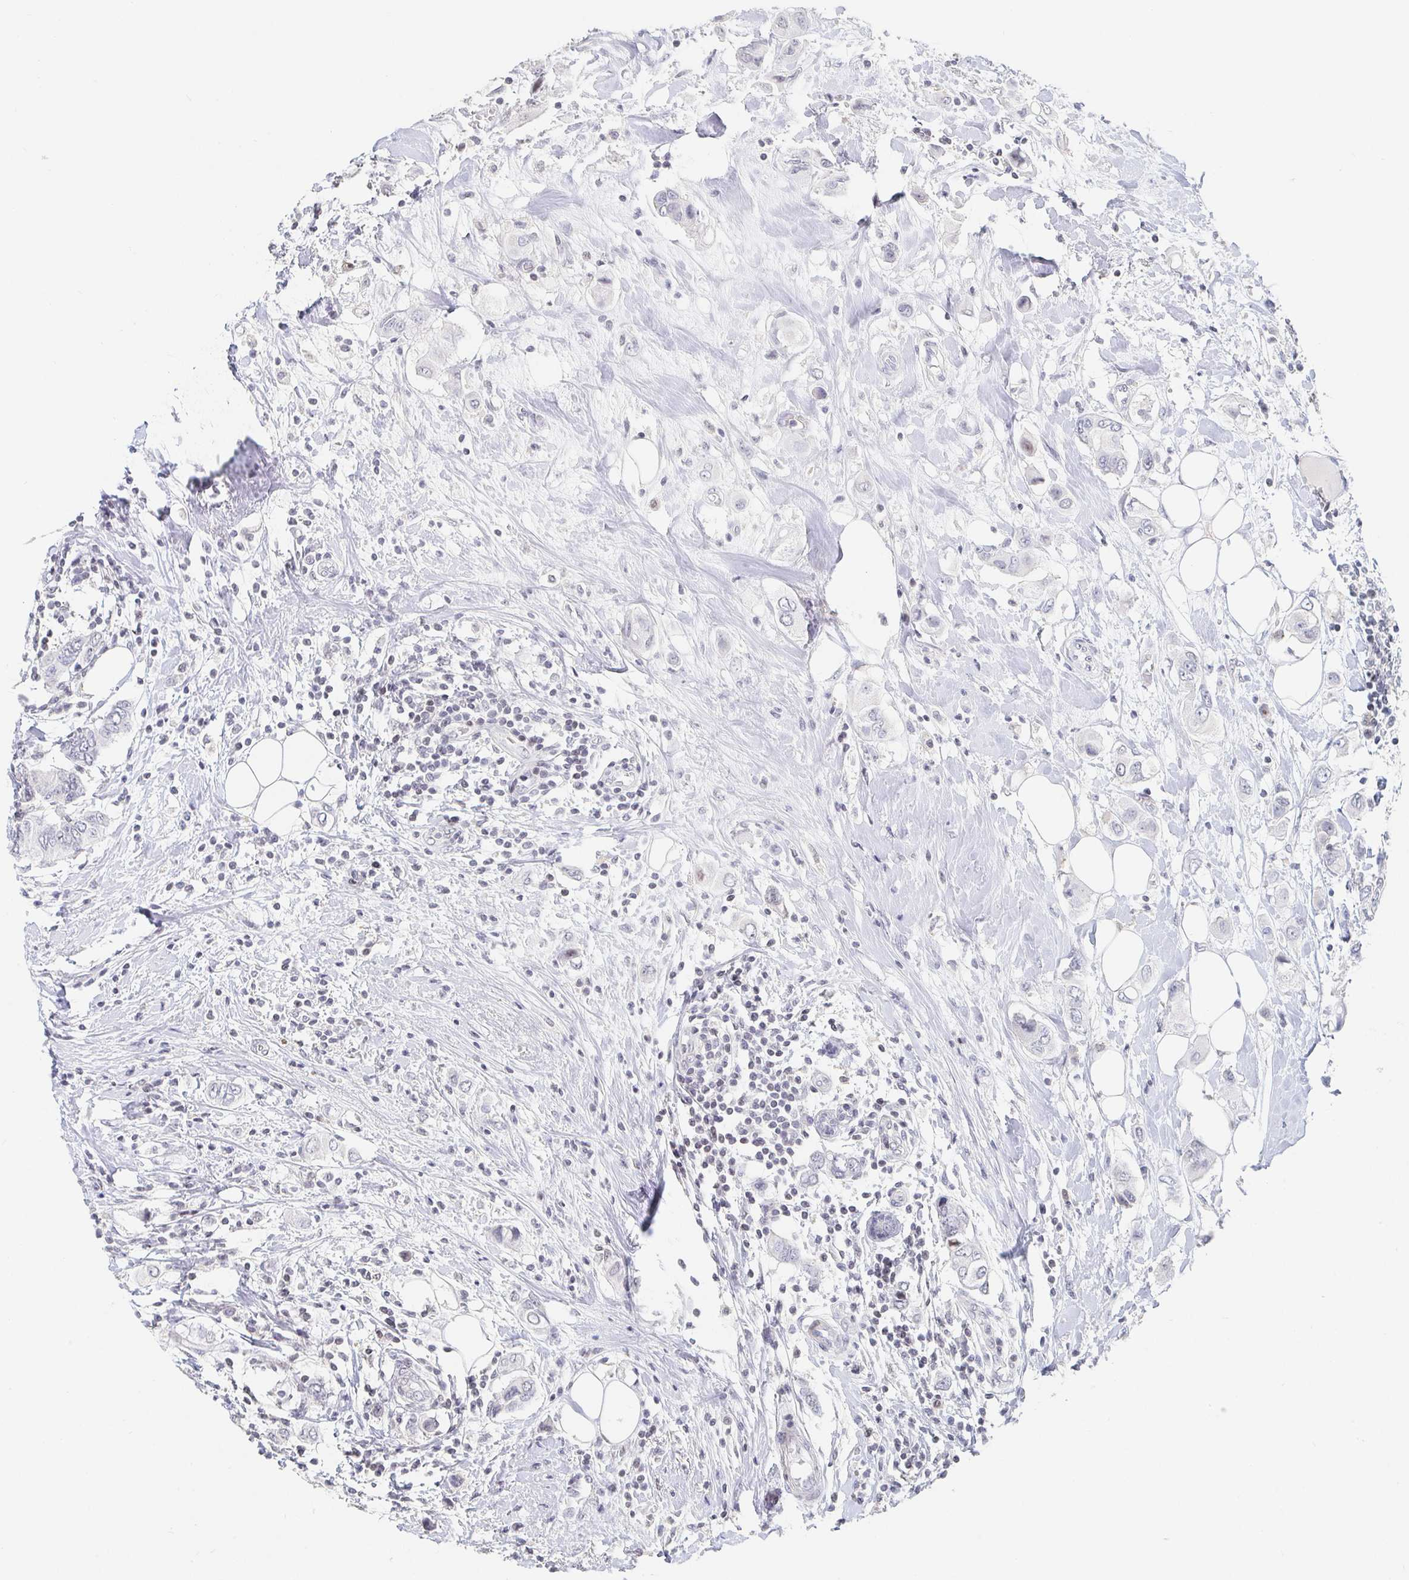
{"staining": {"intensity": "negative", "quantity": "none", "location": "none"}, "tissue": "breast cancer", "cell_type": "Tumor cells", "image_type": "cancer", "snomed": [{"axis": "morphology", "description": "Lobular carcinoma"}, {"axis": "topography", "description": "Breast"}], "caption": "This image is of breast lobular carcinoma stained with immunohistochemistry (IHC) to label a protein in brown with the nuclei are counter-stained blue. There is no staining in tumor cells. (DAB (3,3'-diaminobenzidine) immunohistochemistry (IHC) with hematoxylin counter stain).", "gene": "NME9", "patient": {"sex": "female", "age": 51}}